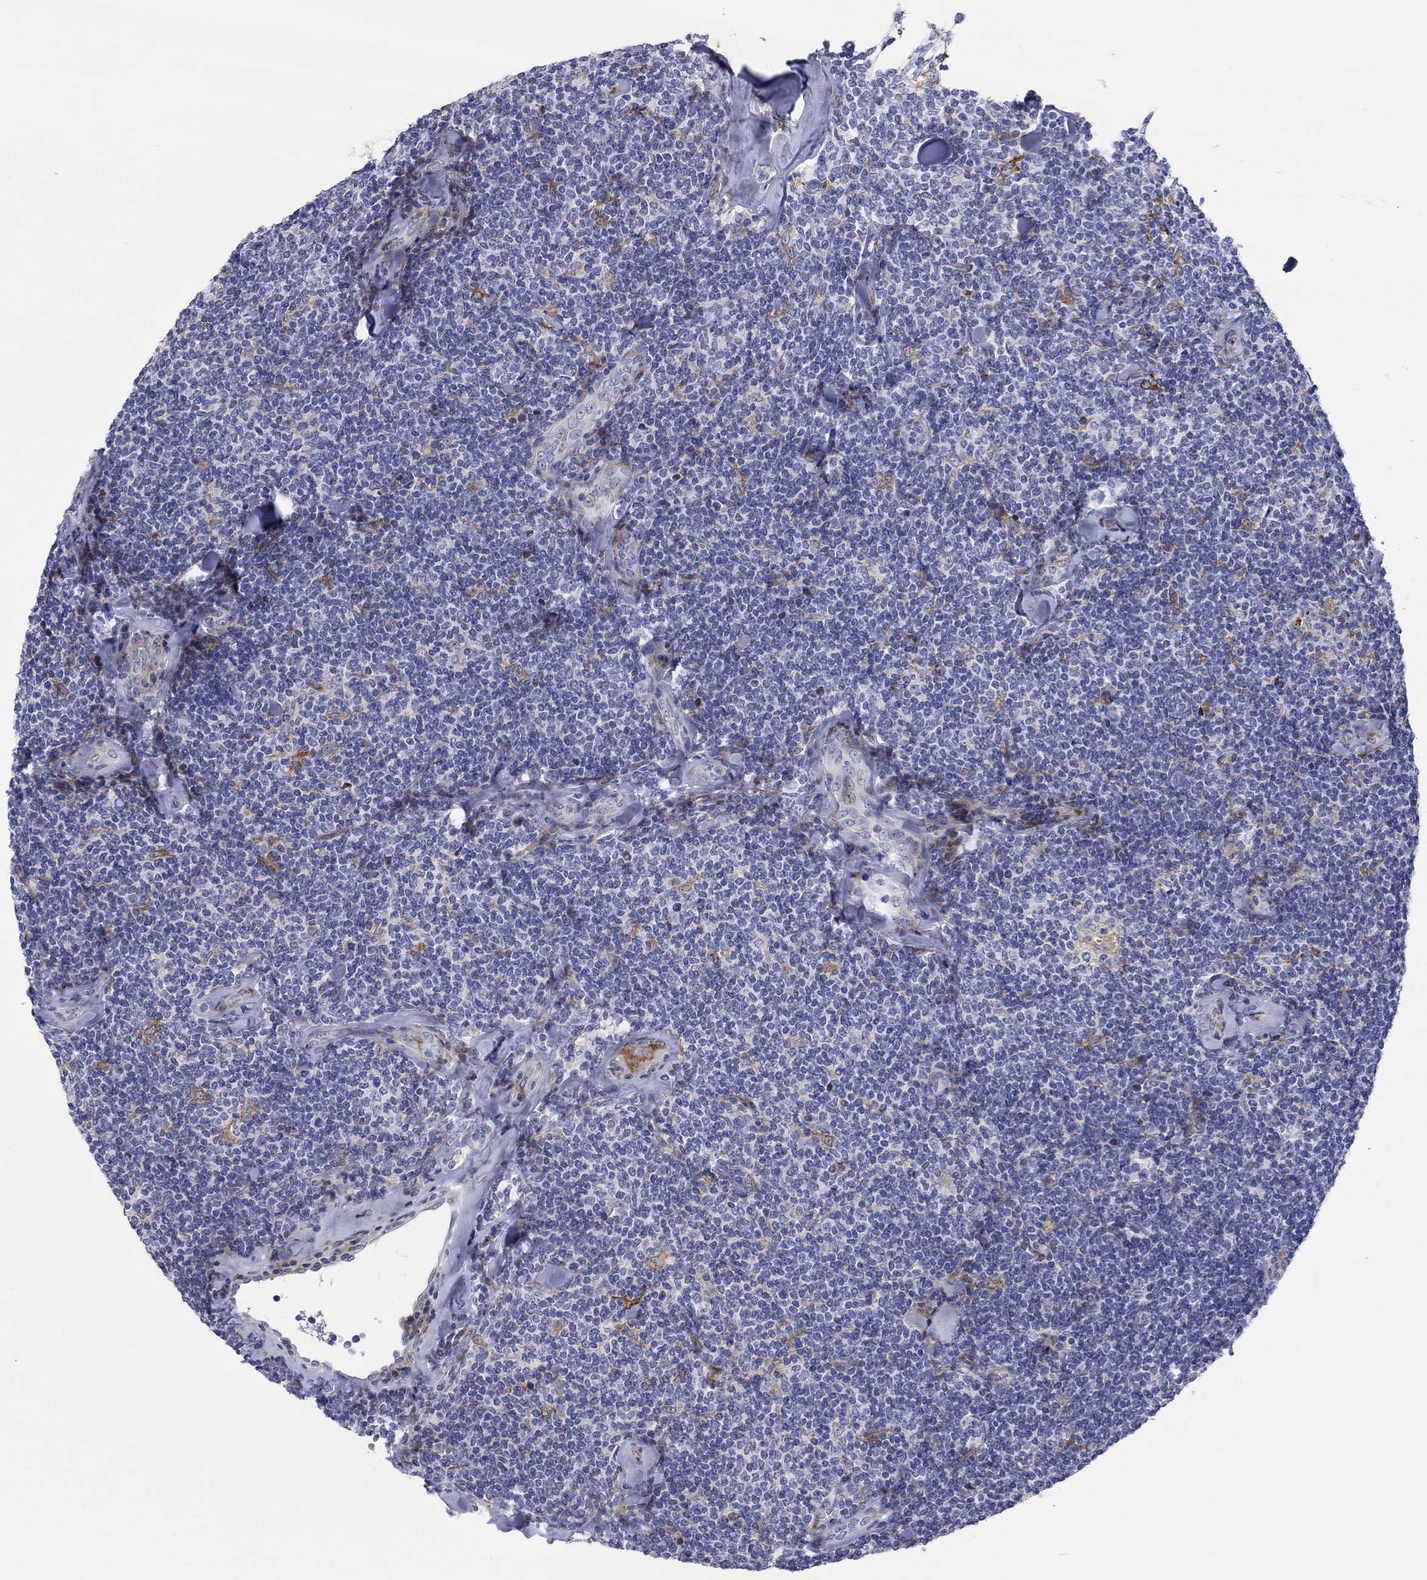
{"staining": {"intensity": "negative", "quantity": "none", "location": "none"}, "tissue": "lymphoma", "cell_type": "Tumor cells", "image_type": "cancer", "snomed": [{"axis": "morphology", "description": "Malignant lymphoma, non-Hodgkin's type, Low grade"}, {"axis": "topography", "description": "Lymph node"}], "caption": "Lymphoma stained for a protein using IHC demonstrates no staining tumor cells.", "gene": "ARHGAP36", "patient": {"sex": "female", "age": 56}}